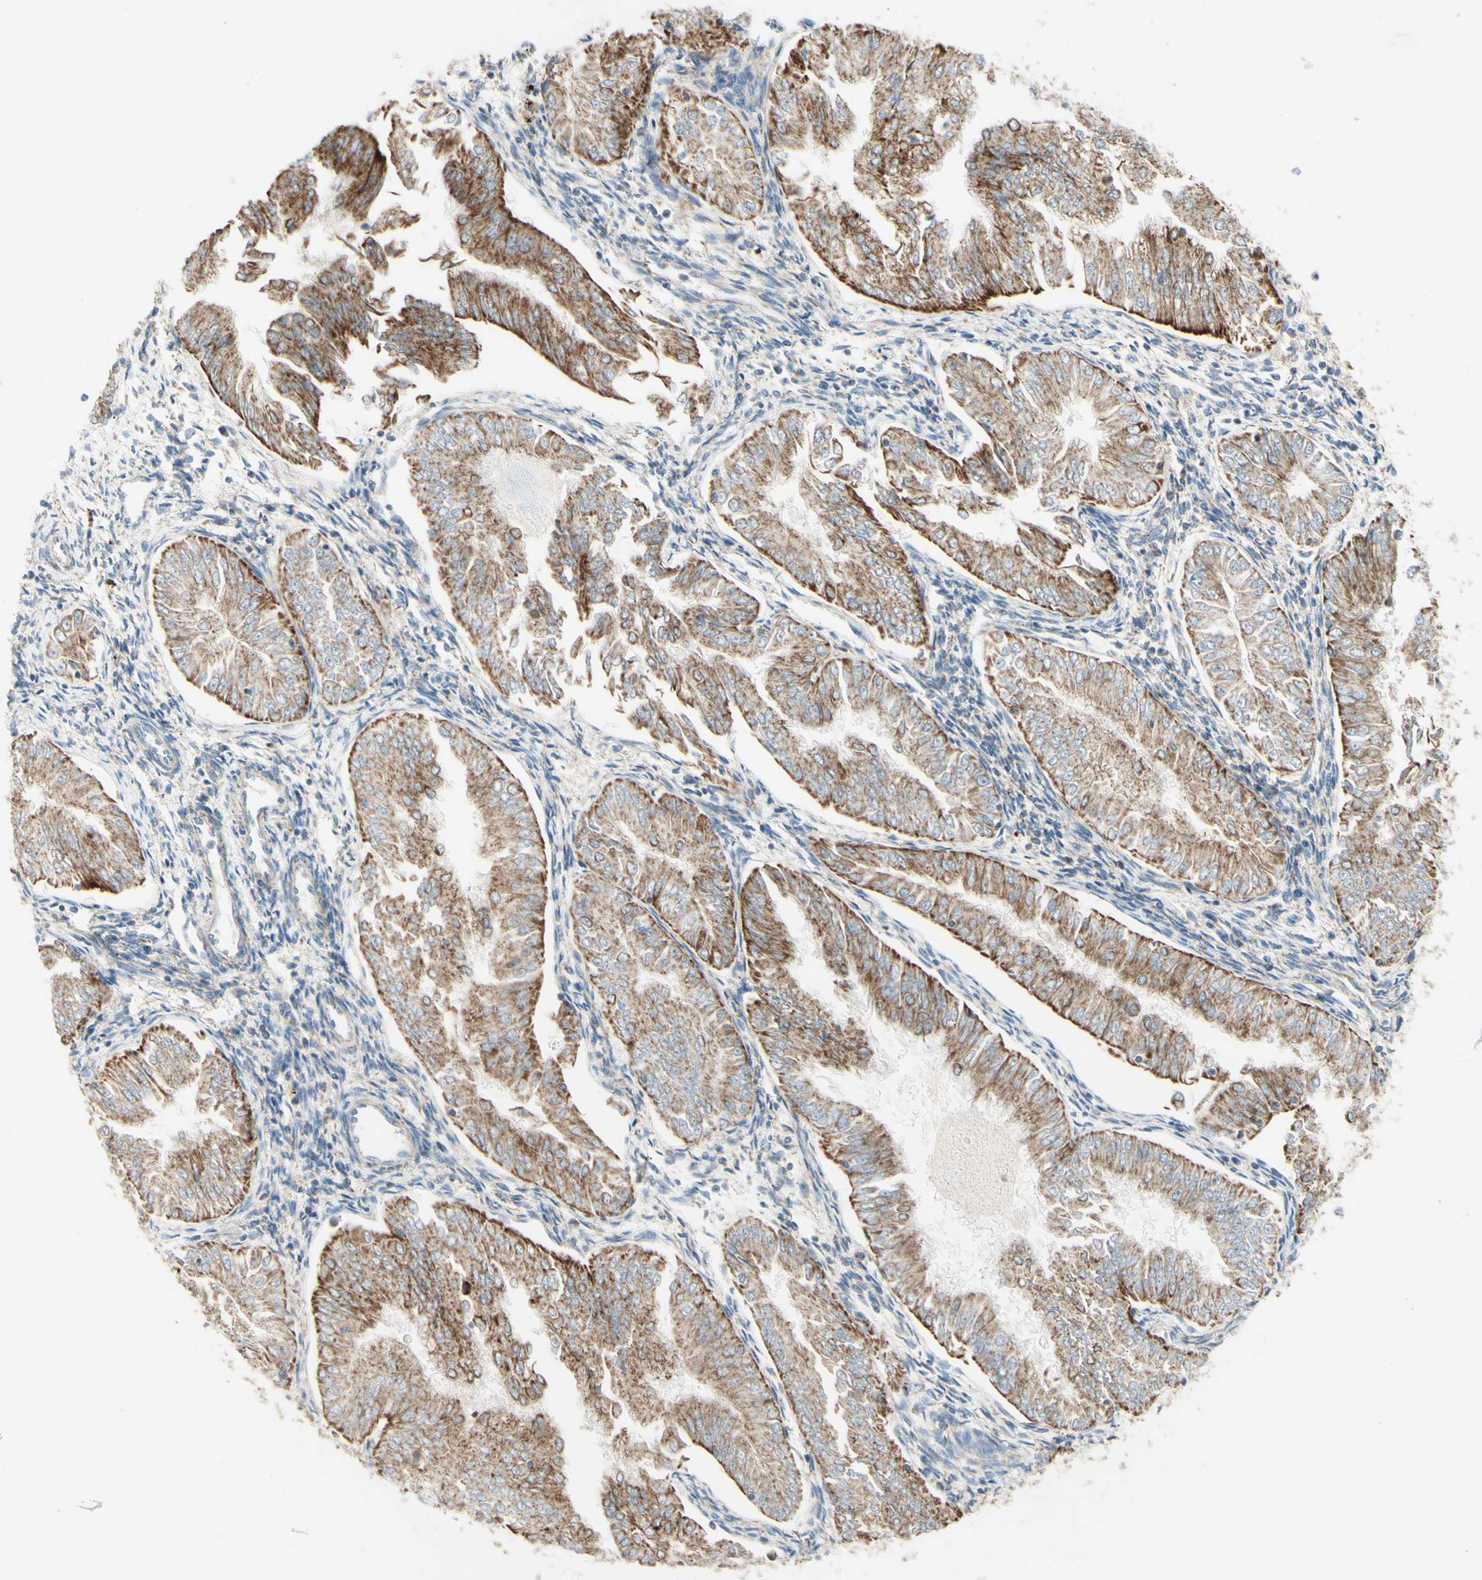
{"staining": {"intensity": "moderate", "quantity": ">75%", "location": "cytoplasmic/membranous"}, "tissue": "endometrial cancer", "cell_type": "Tumor cells", "image_type": "cancer", "snomed": [{"axis": "morphology", "description": "Adenocarcinoma, NOS"}, {"axis": "topography", "description": "Endometrium"}], "caption": "Moderate cytoplasmic/membranous protein staining is present in about >75% of tumor cells in adenocarcinoma (endometrial). (DAB (3,3'-diaminobenzidine) IHC, brown staining for protein, blue staining for nuclei).", "gene": "ARMC10", "patient": {"sex": "female", "age": 53}}